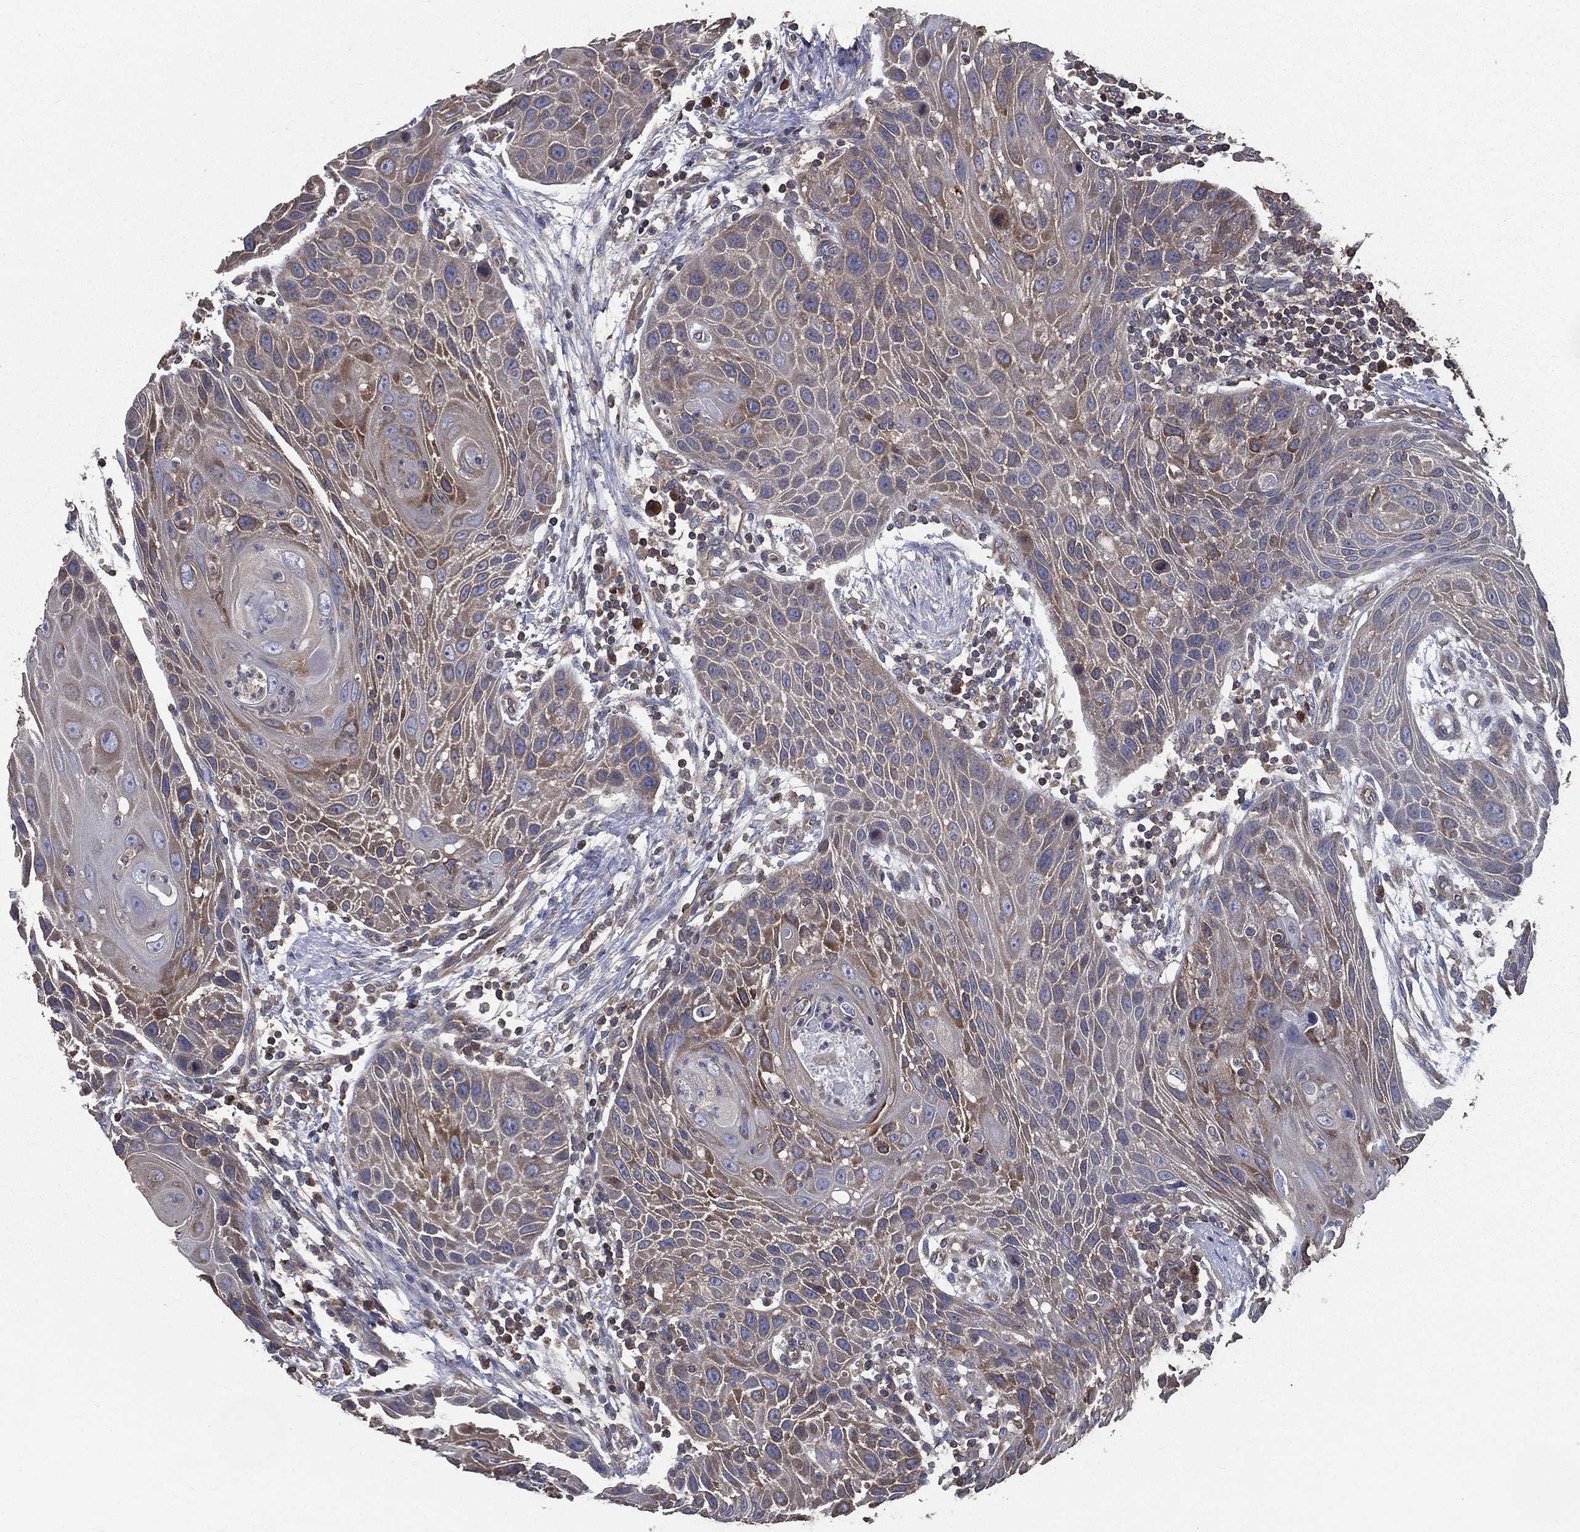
{"staining": {"intensity": "moderate", "quantity": "25%-75%", "location": "cytoplasmic/membranous"}, "tissue": "head and neck cancer", "cell_type": "Tumor cells", "image_type": "cancer", "snomed": [{"axis": "morphology", "description": "Squamous cell carcinoma, NOS"}, {"axis": "topography", "description": "Head-Neck"}], "caption": "Head and neck squamous cell carcinoma stained with a protein marker exhibits moderate staining in tumor cells.", "gene": "SARS1", "patient": {"sex": "male", "age": 69}}